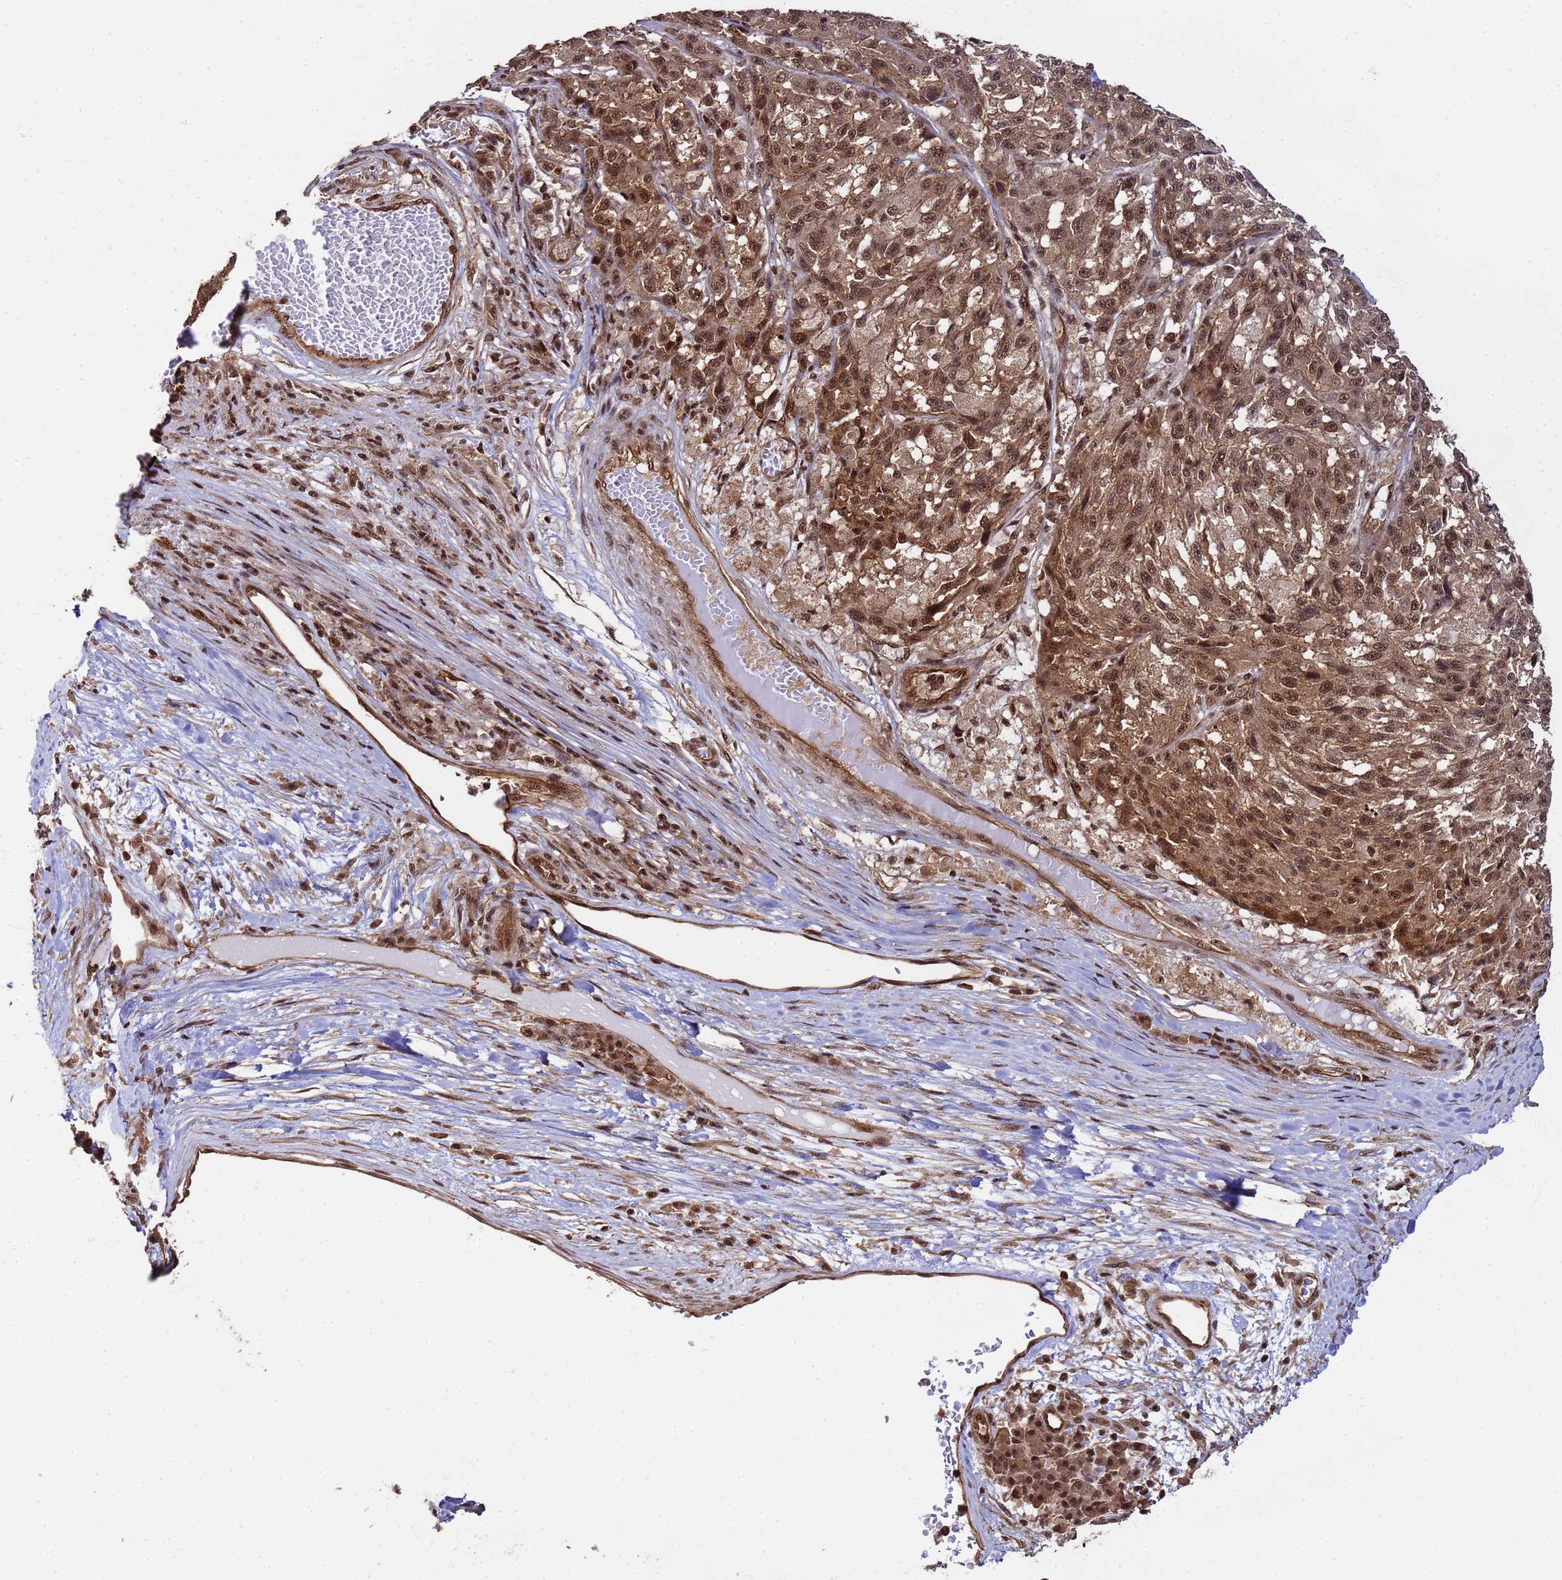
{"staining": {"intensity": "strong", "quantity": ">75%", "location": "cytoplasmic/membranous,nuclear"}, "tissue": "melanoma", "cell_type": "Tumor cells", "image_type": "cancer", "snomed": [{"axis": "morphology", "description": "Malignant melanoma, NOS"}, {"axis": "topography", "description": "Skin"}], "caption": "Melanoma stained with a protein marker exhibits strong staining in tumor cells.", "gene": "SYF2", "patient": {"sex": "male", "age": 53}}